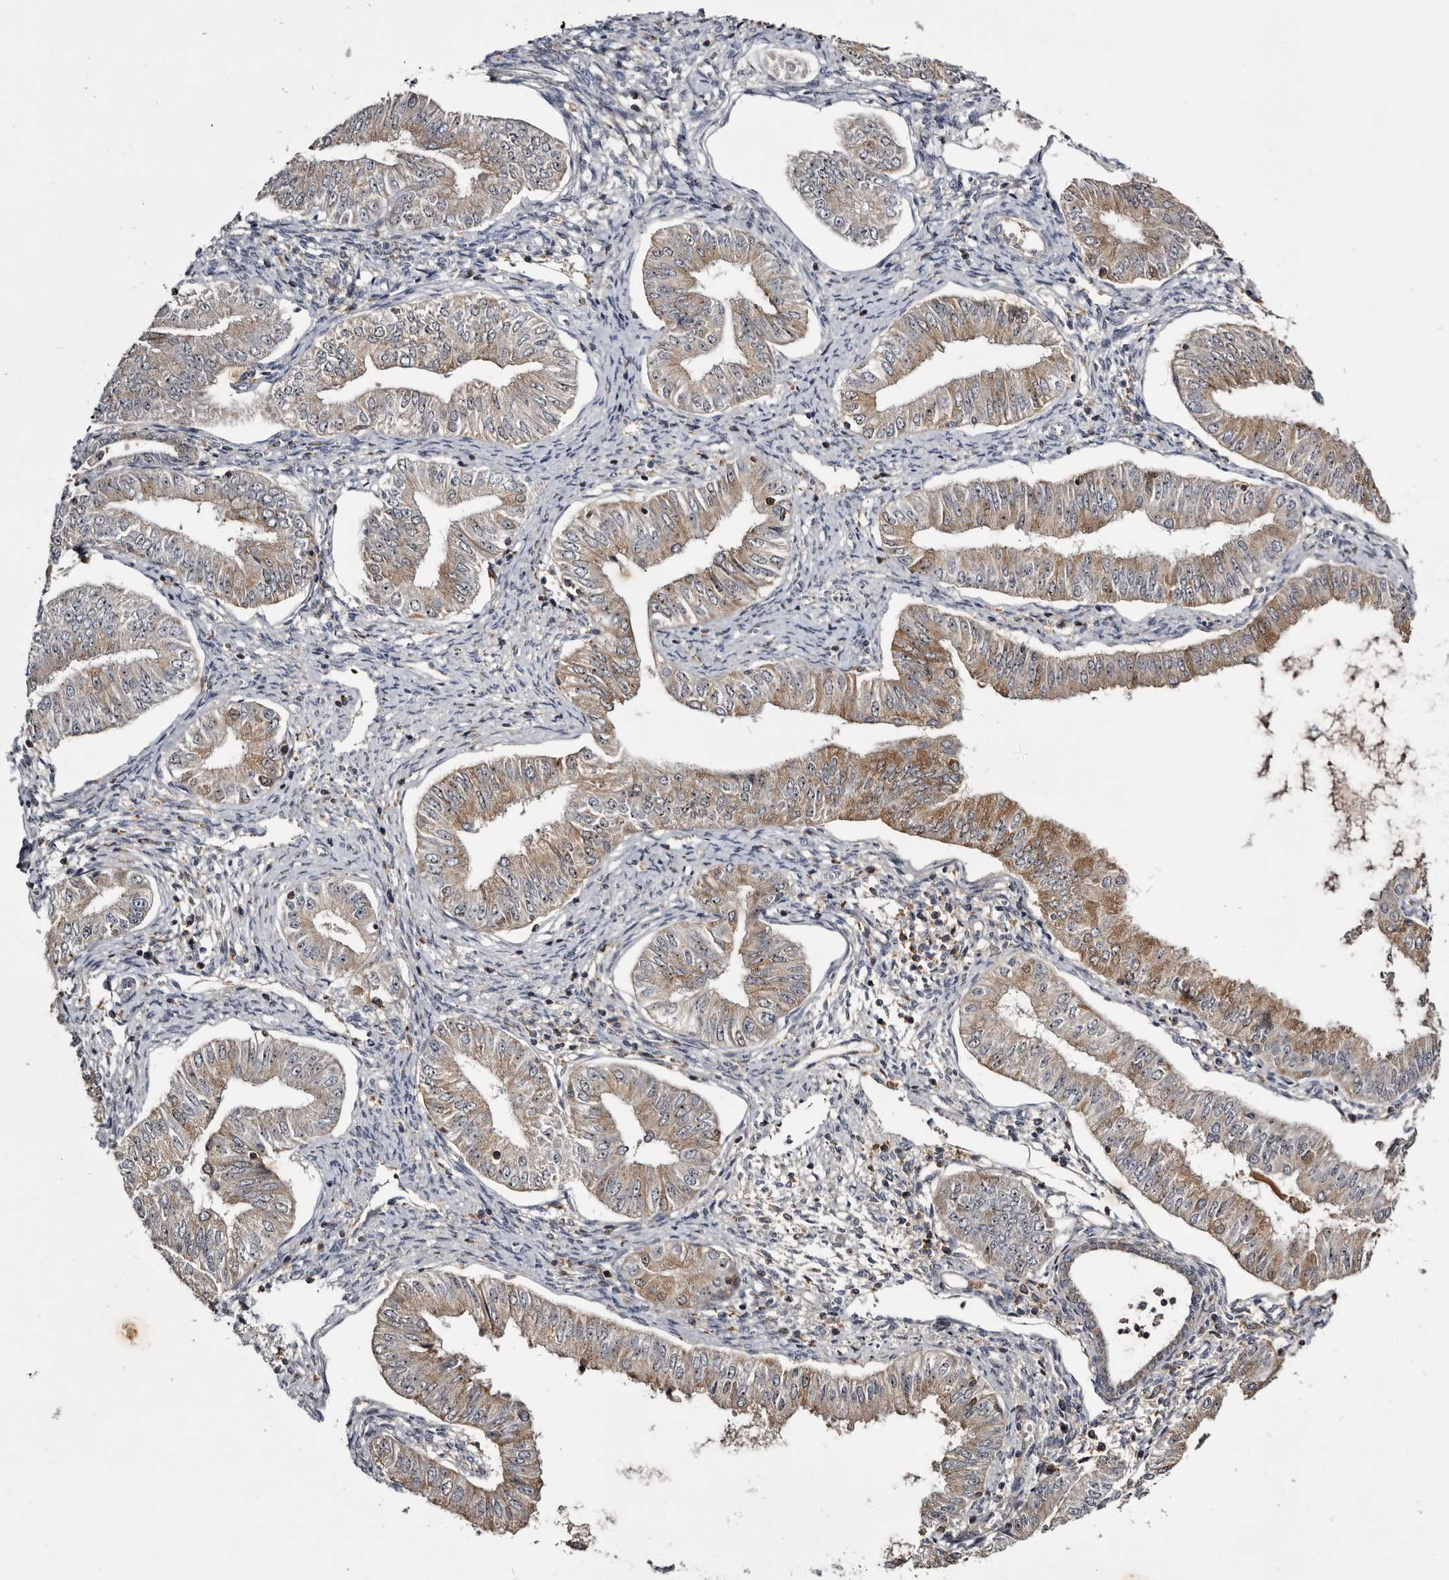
{"staining": {"intensity": "moderate", "quantity": "25%-75%", "location": "cytoplasmic/membranous"}, "tissue": "endometrial cancer", "cell_type": "Tumor cells", "image_type": "cancer", "snomed": [{"axis": "morphology", "description": "Normal tissue, NOS"}, {"axis": "morphology", "description": "Adenocarcinoma, NOS"}, {"axis": "topography", "description": "Endometrium"}], "caption": "Human adenocarcinoma (endometrial) stained for a protein (brown) shows moderate cytoplasmic/membranous positive positivity in about 25%-75% of tumor cells.", "gene": "TTC39A", "patient": {"sex": "female", "age": 53}}